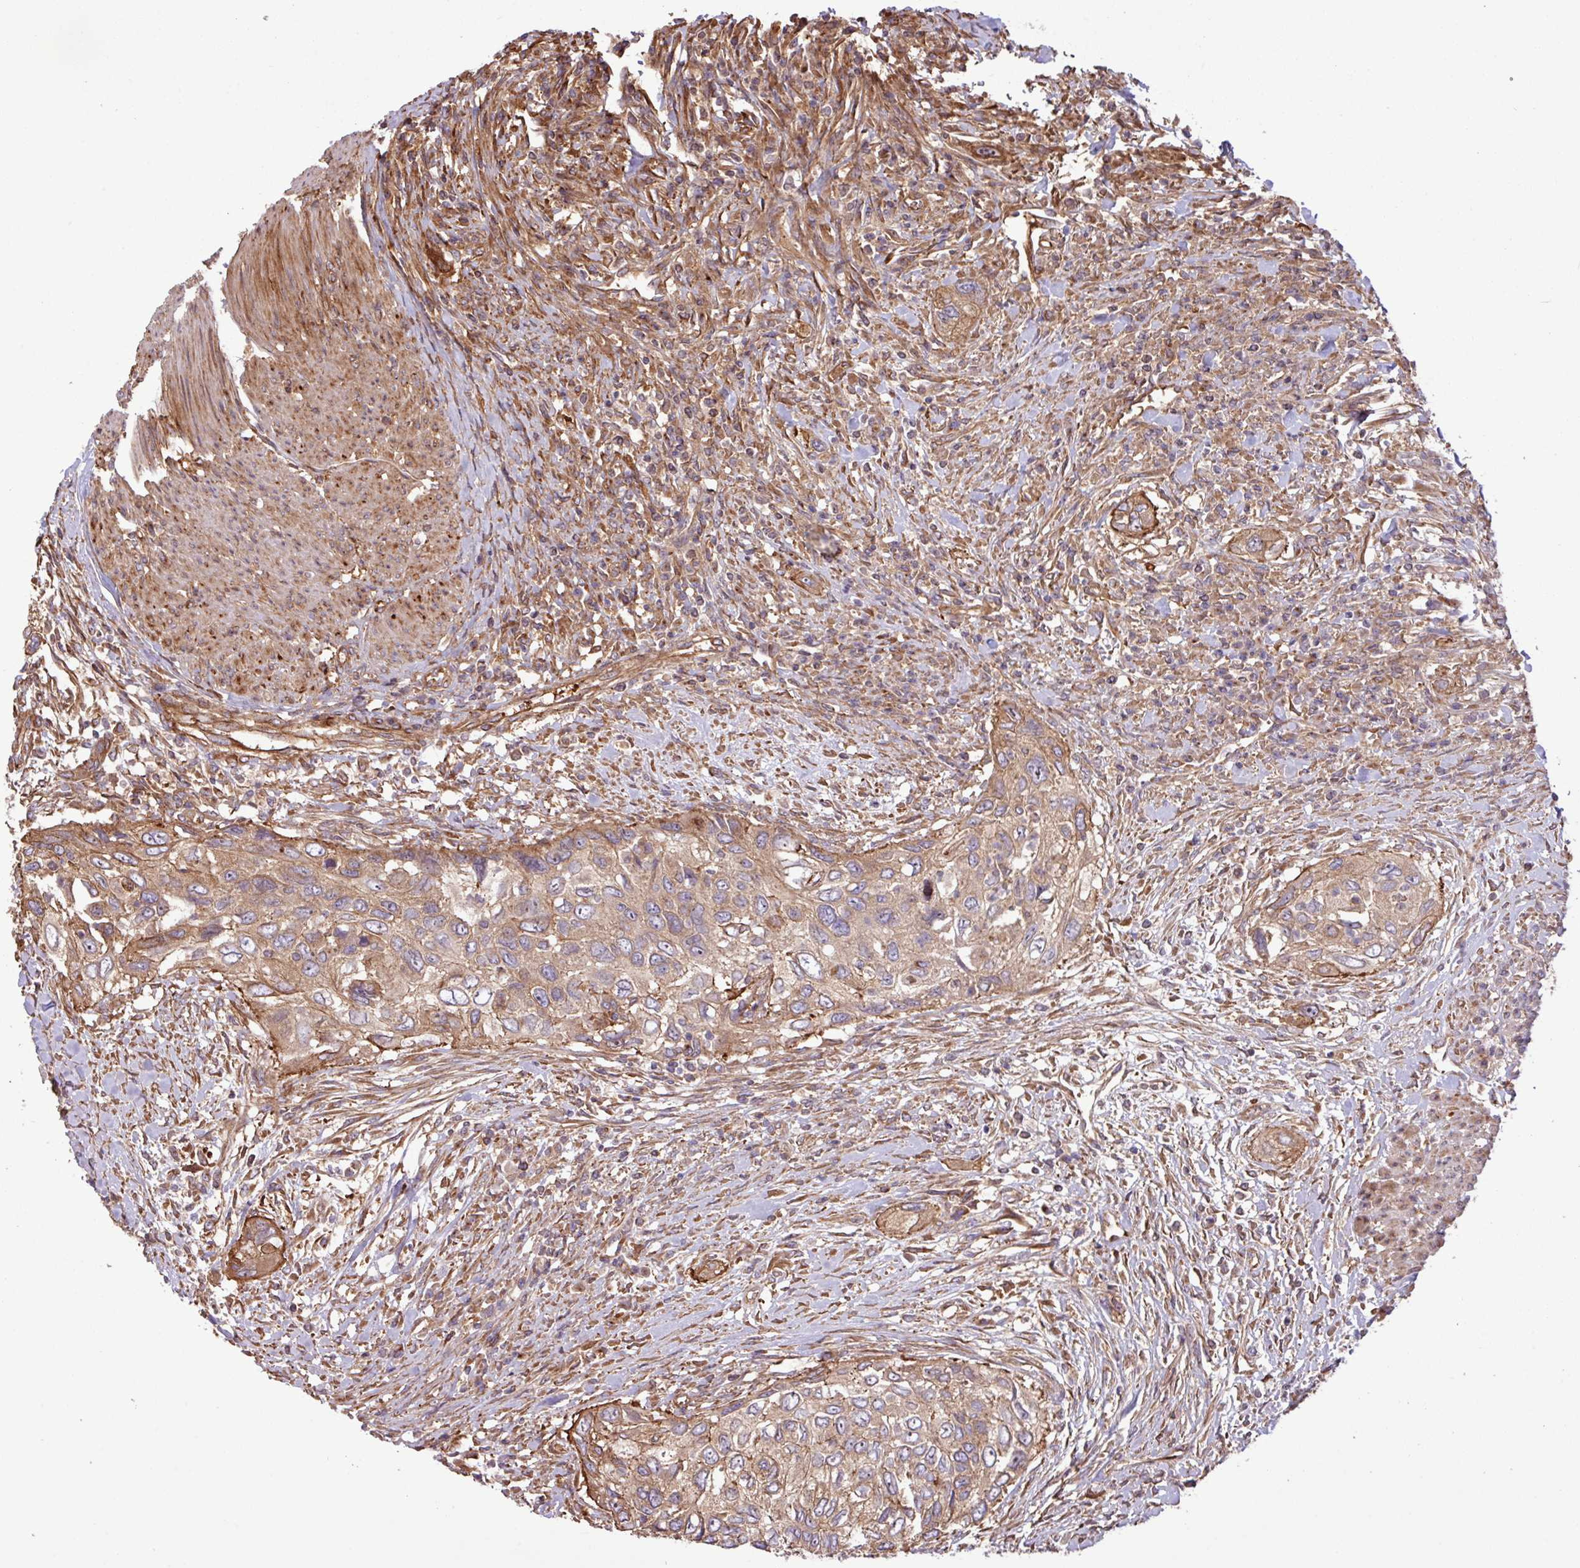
{"staining": {"intensity": "moderate", "quantity": ">75%", "location": "cytoplasmic/membranous"}, "tissue": "urothelial cancer", "cell_type": "Tumor cells", "image_type": "cancer", "snomed": [{"axis": "morphology", "description": "Urothelial carcinoma, High grade"}, {"axis": "topography", "description": "Urinary bladder"}], "caption": "Urothelial cancer was stained to show a protein in brown. There is medium levels of moderate cytoplasmic/membranous positivity in about >75% of tumor cells. (DAB (3,3'-diaminobenzidine) IHC, brown staining for protein, blue staining for nuclei).", "gene": "ZNF300", "patient": {"sex": "female", "age": 60}}